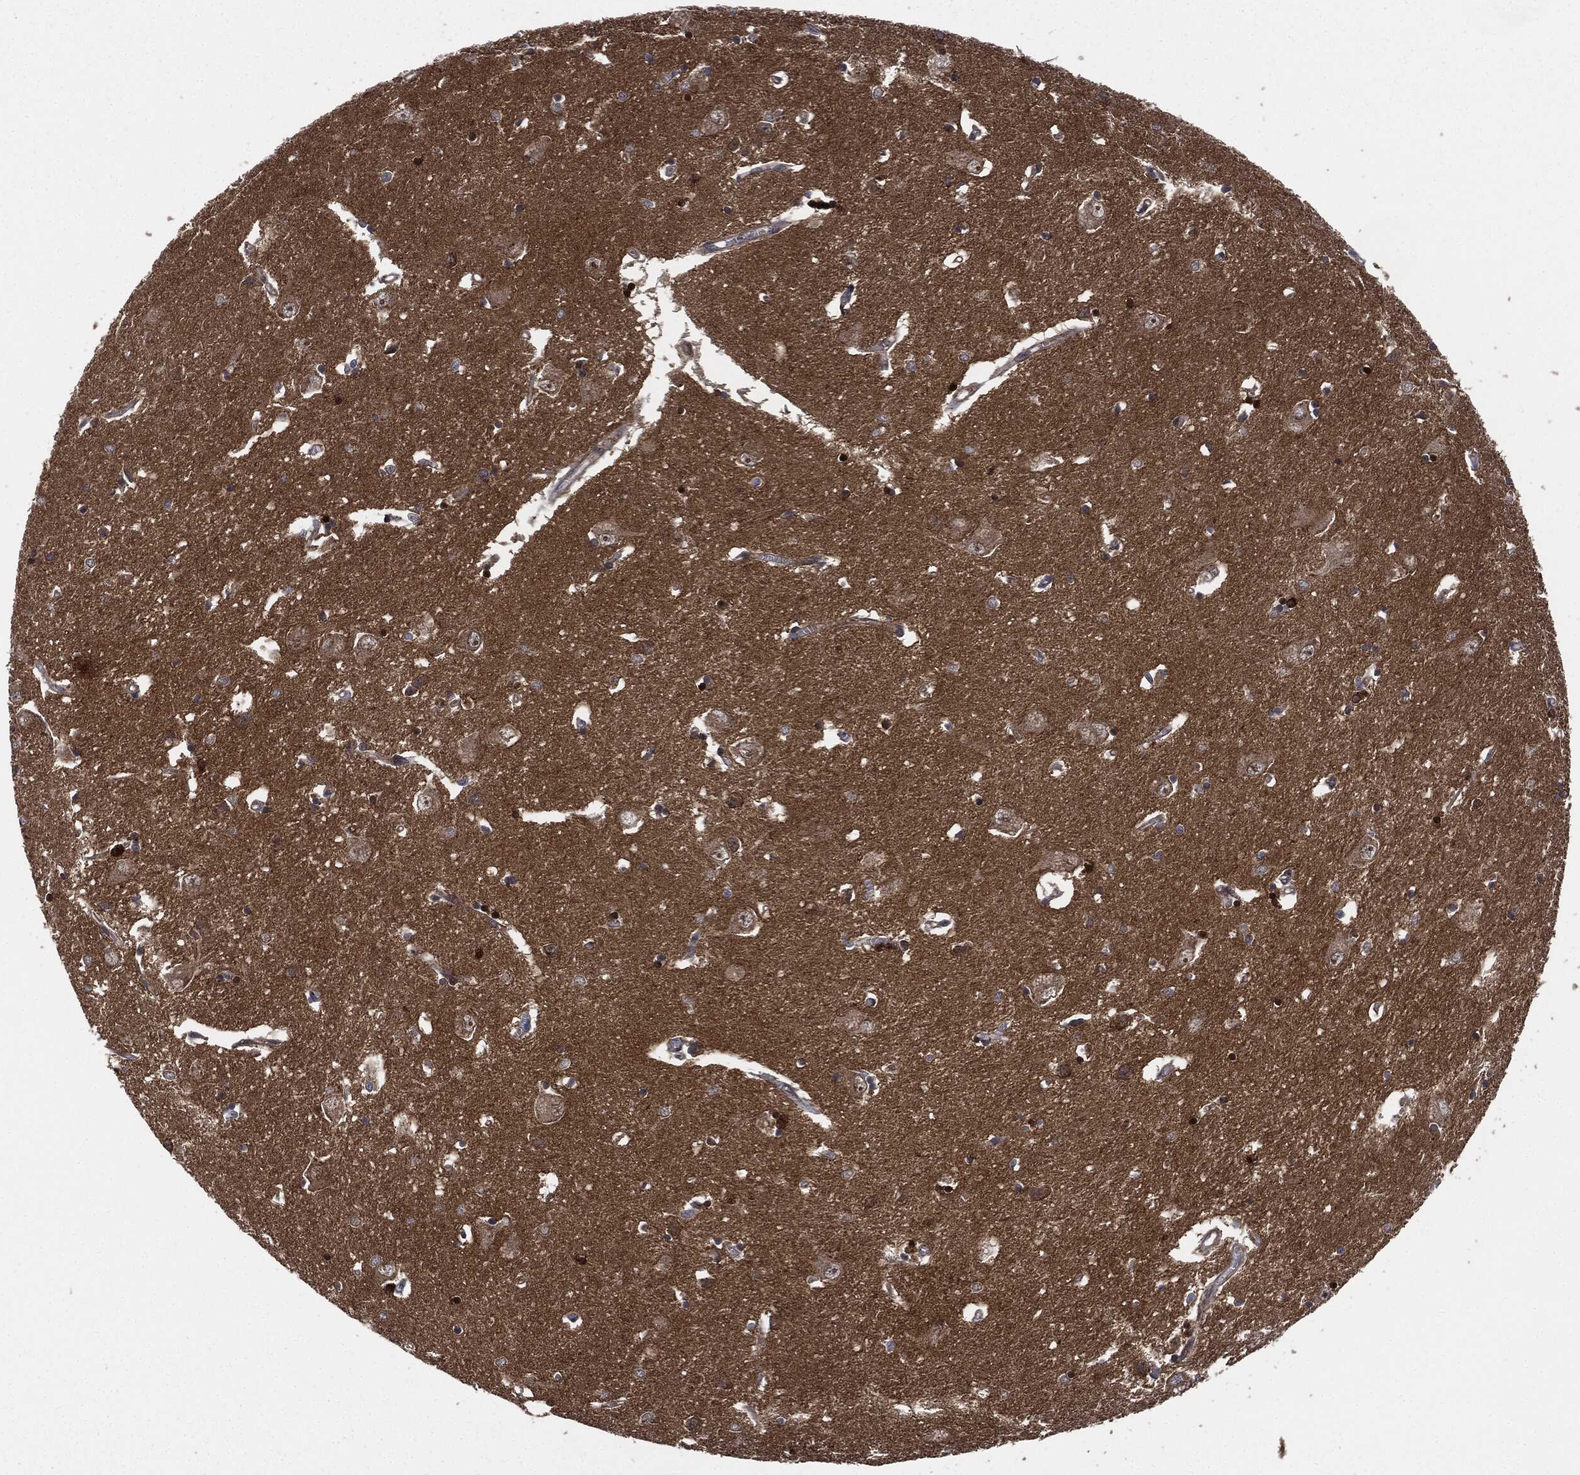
{"staining": {"intensity": "moderate", "quantity": "<25%", "location": "cytoplasmic/membranous"}, "tissue": "caudate", "cell_type": "Glial cells", "image_type": "normal", "snomed": [{"axis": "morphology", "description": "Normal tissue, NOS"}, {"axis": "topography", "description": "Lateral ventricle wall"}], "caption": "Protein expression analysis of normal caudate displays moderate cytoplasmic/membranous positivity in approximately <25% of glial cells. The staining was performed using DAB (3,3'-diaminobenzidine) to visualize the protein expression in brown, while the nuclei were stained in blue with hematoxylin (Magnification: 20x).", "gene": "HRAS", "patient": {"sex": "male", "age": 54}}